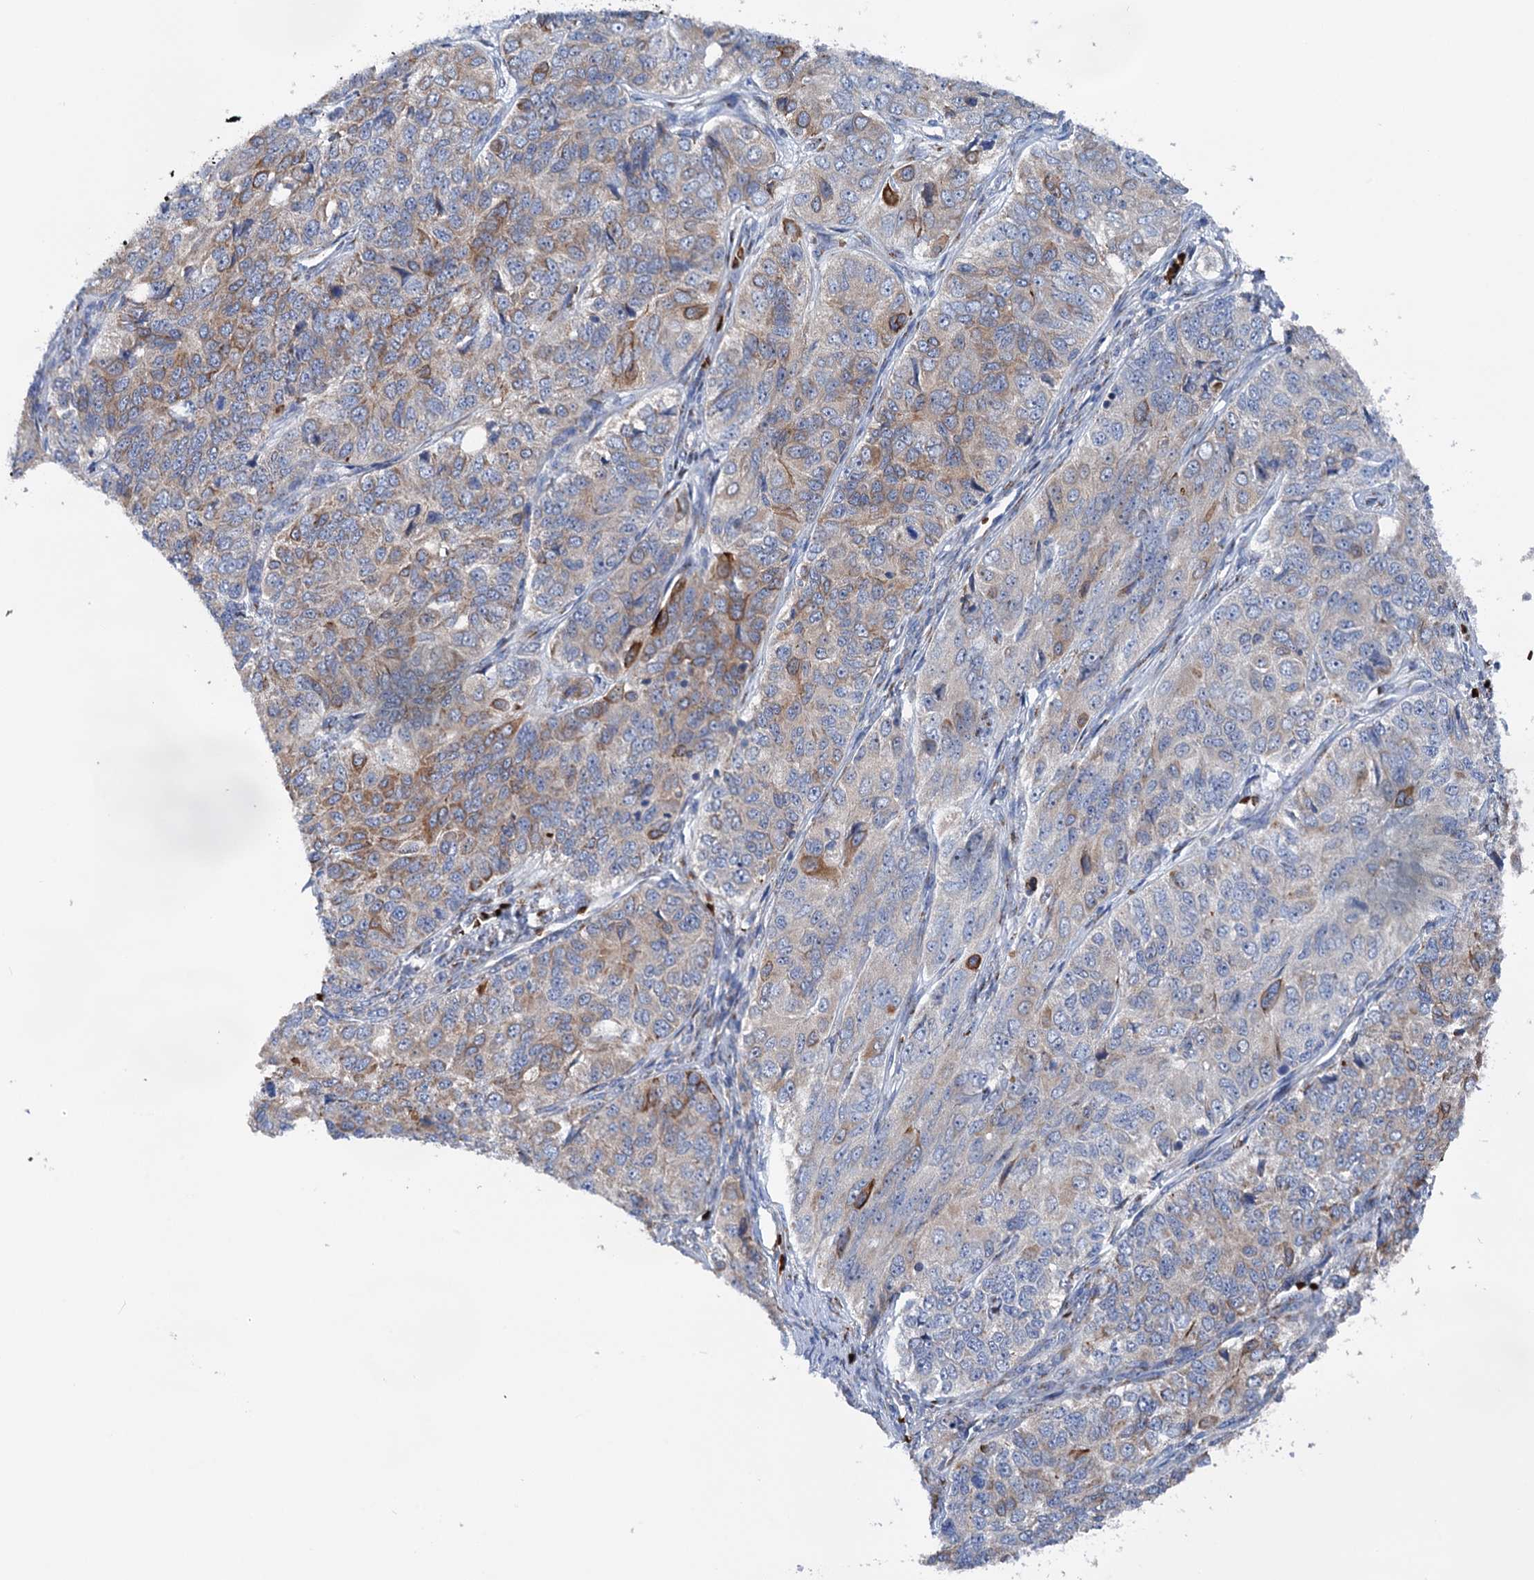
{"staining": {"intensity": "strong", "quantity": "<25%", "location": "cytoplasmic/membranous"}, "tissue": "ovarian cancer", "cell_type": "Tumor cells", "image_type": "cancer", "snomed": [{"axis": "morphology", "description": "Carcinoma, endometroid"}, {"axis": "topography", "description": "Ovary"}], "caption": "A high-resolution image shows IHC staining of endometroid carcinoma (ovarian), which shows strong cytoplasmic/membranous staining in approximately <25% of tumor cells.", "gene": "EIPR1", "patient": {"sex": "female", "age": 51}}